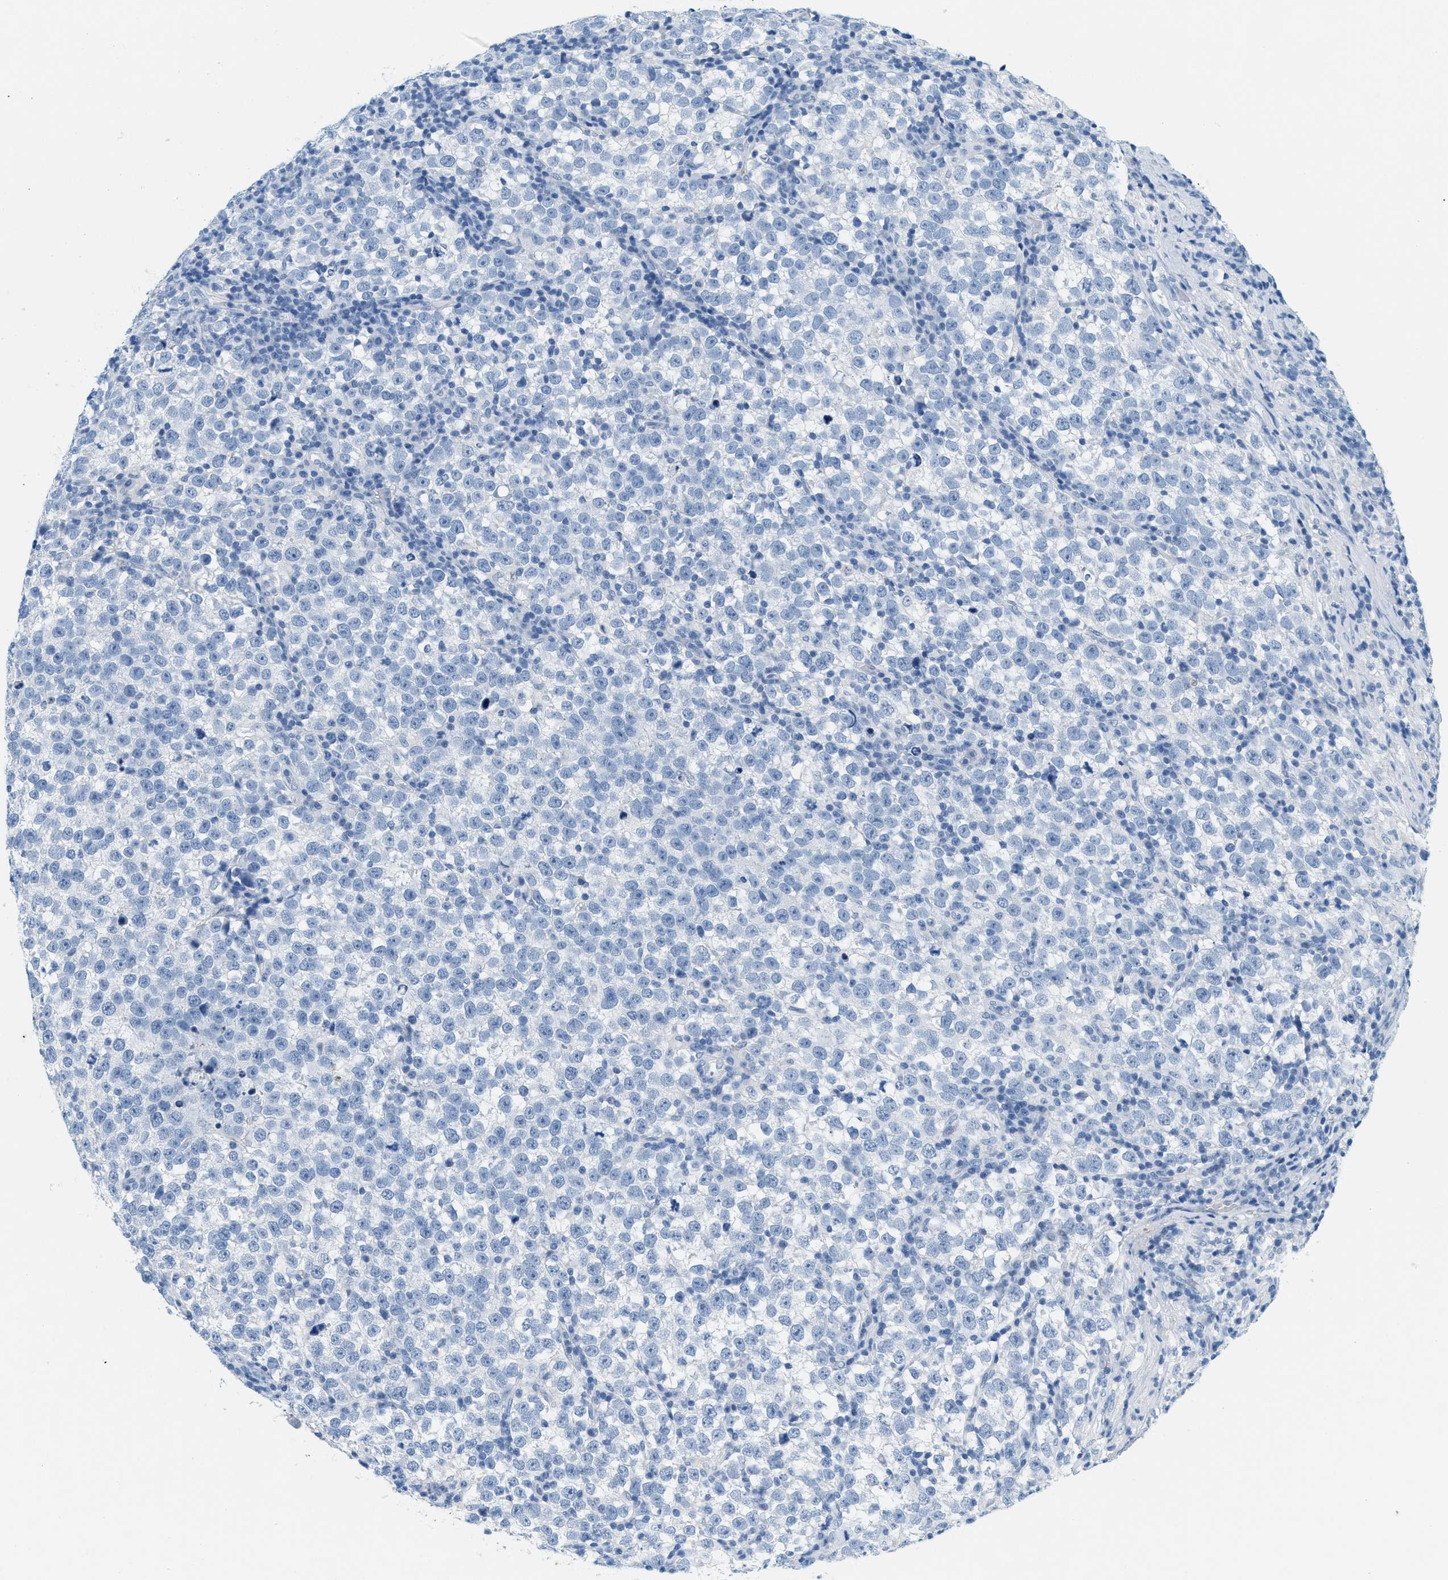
{"staining": {"intensity": "negative", "quantity": "none", "location": "none"}, "tissue": "testis cancer", "cell_type": "Tumor cells", "image_type": "cancer", "snomed": [{"axis": "morphology", "description": "Normal tissue, NOS"}, {"axis": "morphology", "description": "Seminoma, NOS"}, {"axis": "topography", "description": "Testis"}], "caption": "Tumor cells are negative for brown protein staining in seminoma (testis).", "gene": "LCN2", "patient": {"sex": "male", "age": 43}}